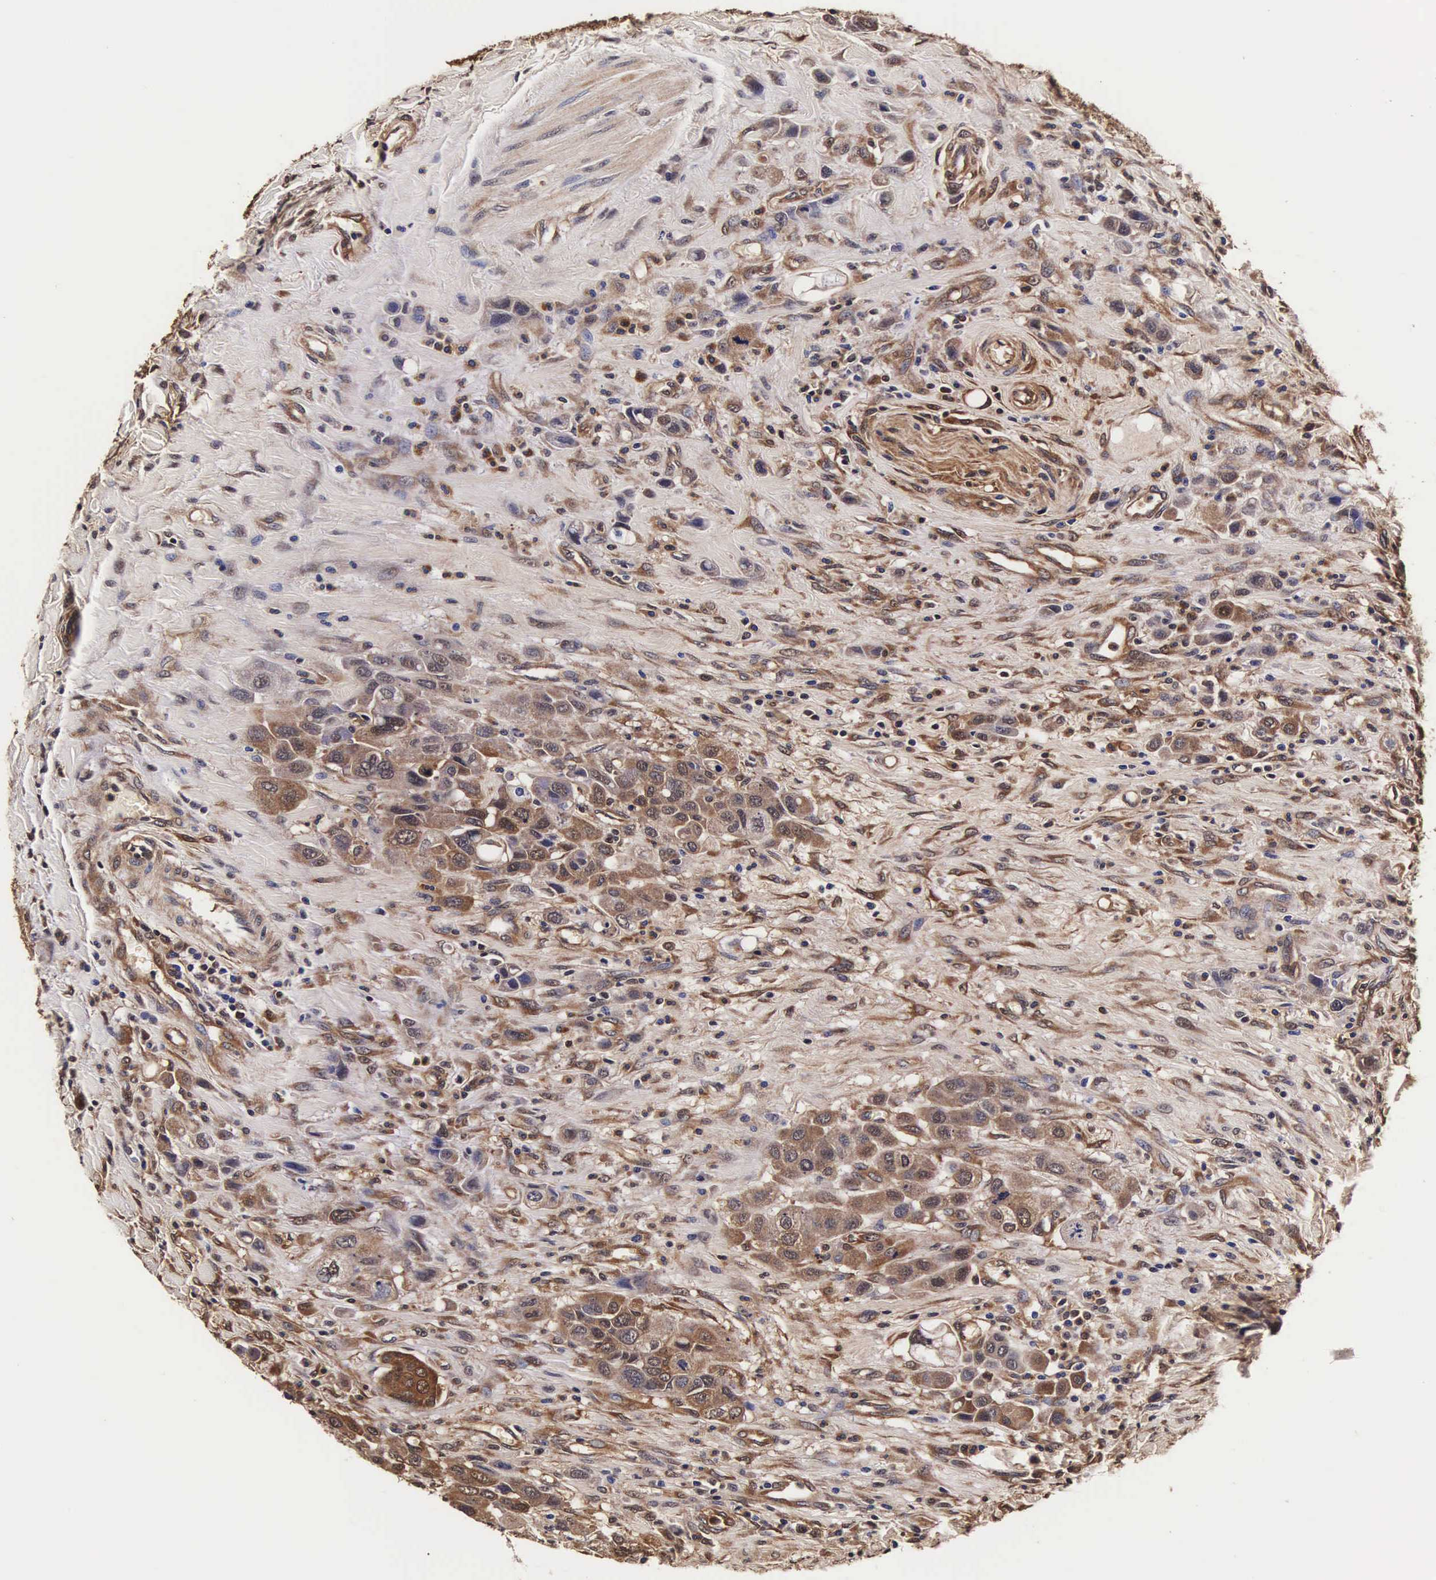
{"staining": {"intensity": "moderate", "quantity": "25%-75%", "location": "cytoplasmic/membranous,nuclear"}, "tissue": "urothelial cancer", "cell_type": "Tumor cells", "image_type": "cancer", "snomed": [{"axis": "morphology", "description": "Urothelial carcinoma, High grade"}, {"axis": "topography", "description": "Urinary bladder"}], "caption": "IHC image of human high-grade urothelial carcinoma stained for a protein (brown), which exhibits medium levels of moderate cytoplasmic/membranous and nuclear expression in approximately 25%-75% of tumor cells.", "gene": "TECPR2", "patient": {"sex": "male", "age": 50}}